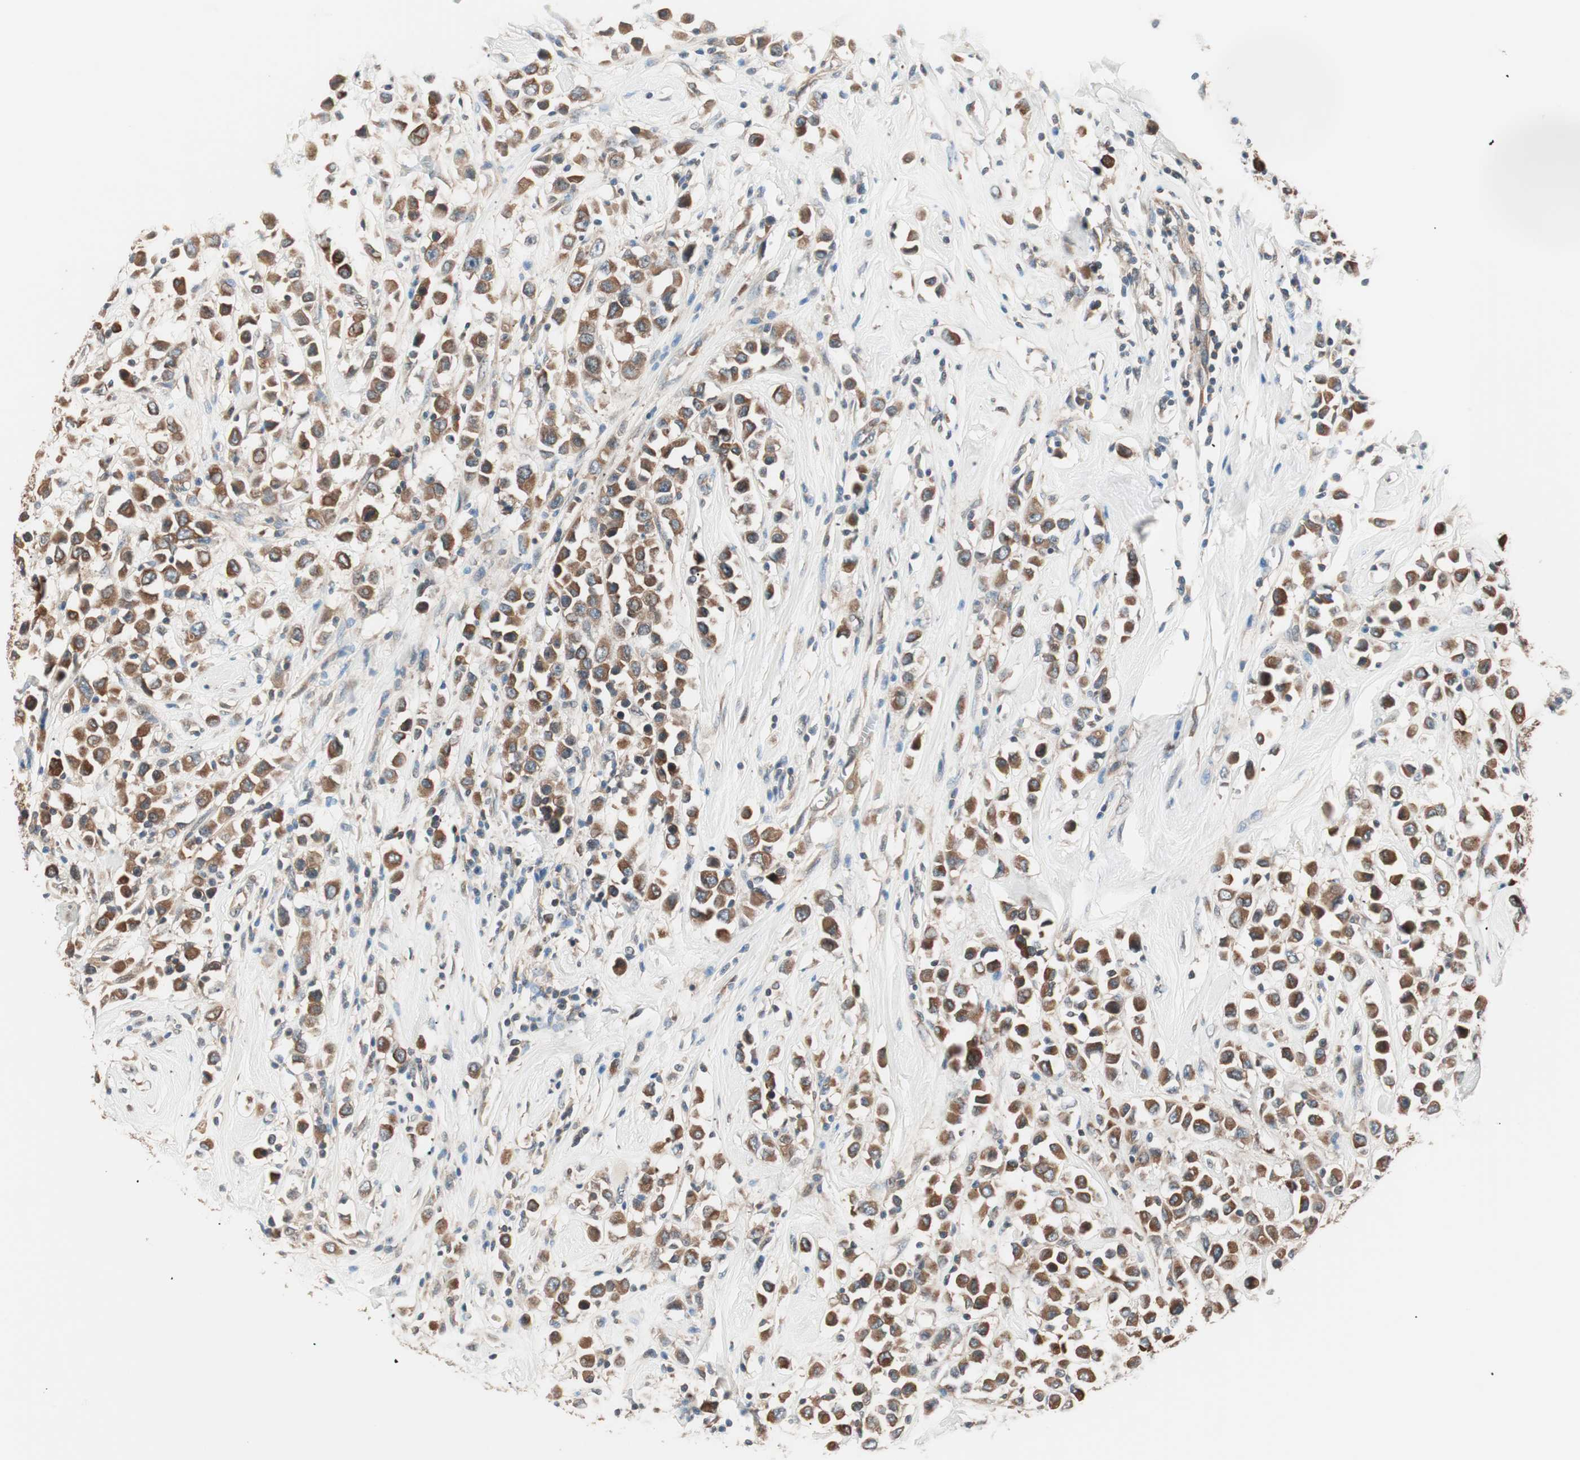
{"staining": {"intensity": "strong", "quantity": ">75%", "location": "cytoplasmic/membranous"}, "tissue": "breast cancer", "cell_type": "Tumor cells", "image_type": "cancer", "snomed": [{"axis": "morphology", "description": "Duct carcinoma"}, {"axis": "topography", "description": "Breast"}], "caption": "An IHC histopathology image of tumor tissue is shown. Protein staining in brown highlights strong cytoplasmic/membranous positivity in infiltrating ductal carcinoma (breast) within tumor cells.", "gene": "TSG101", "patient": {"sex": "female", "age": 61}}